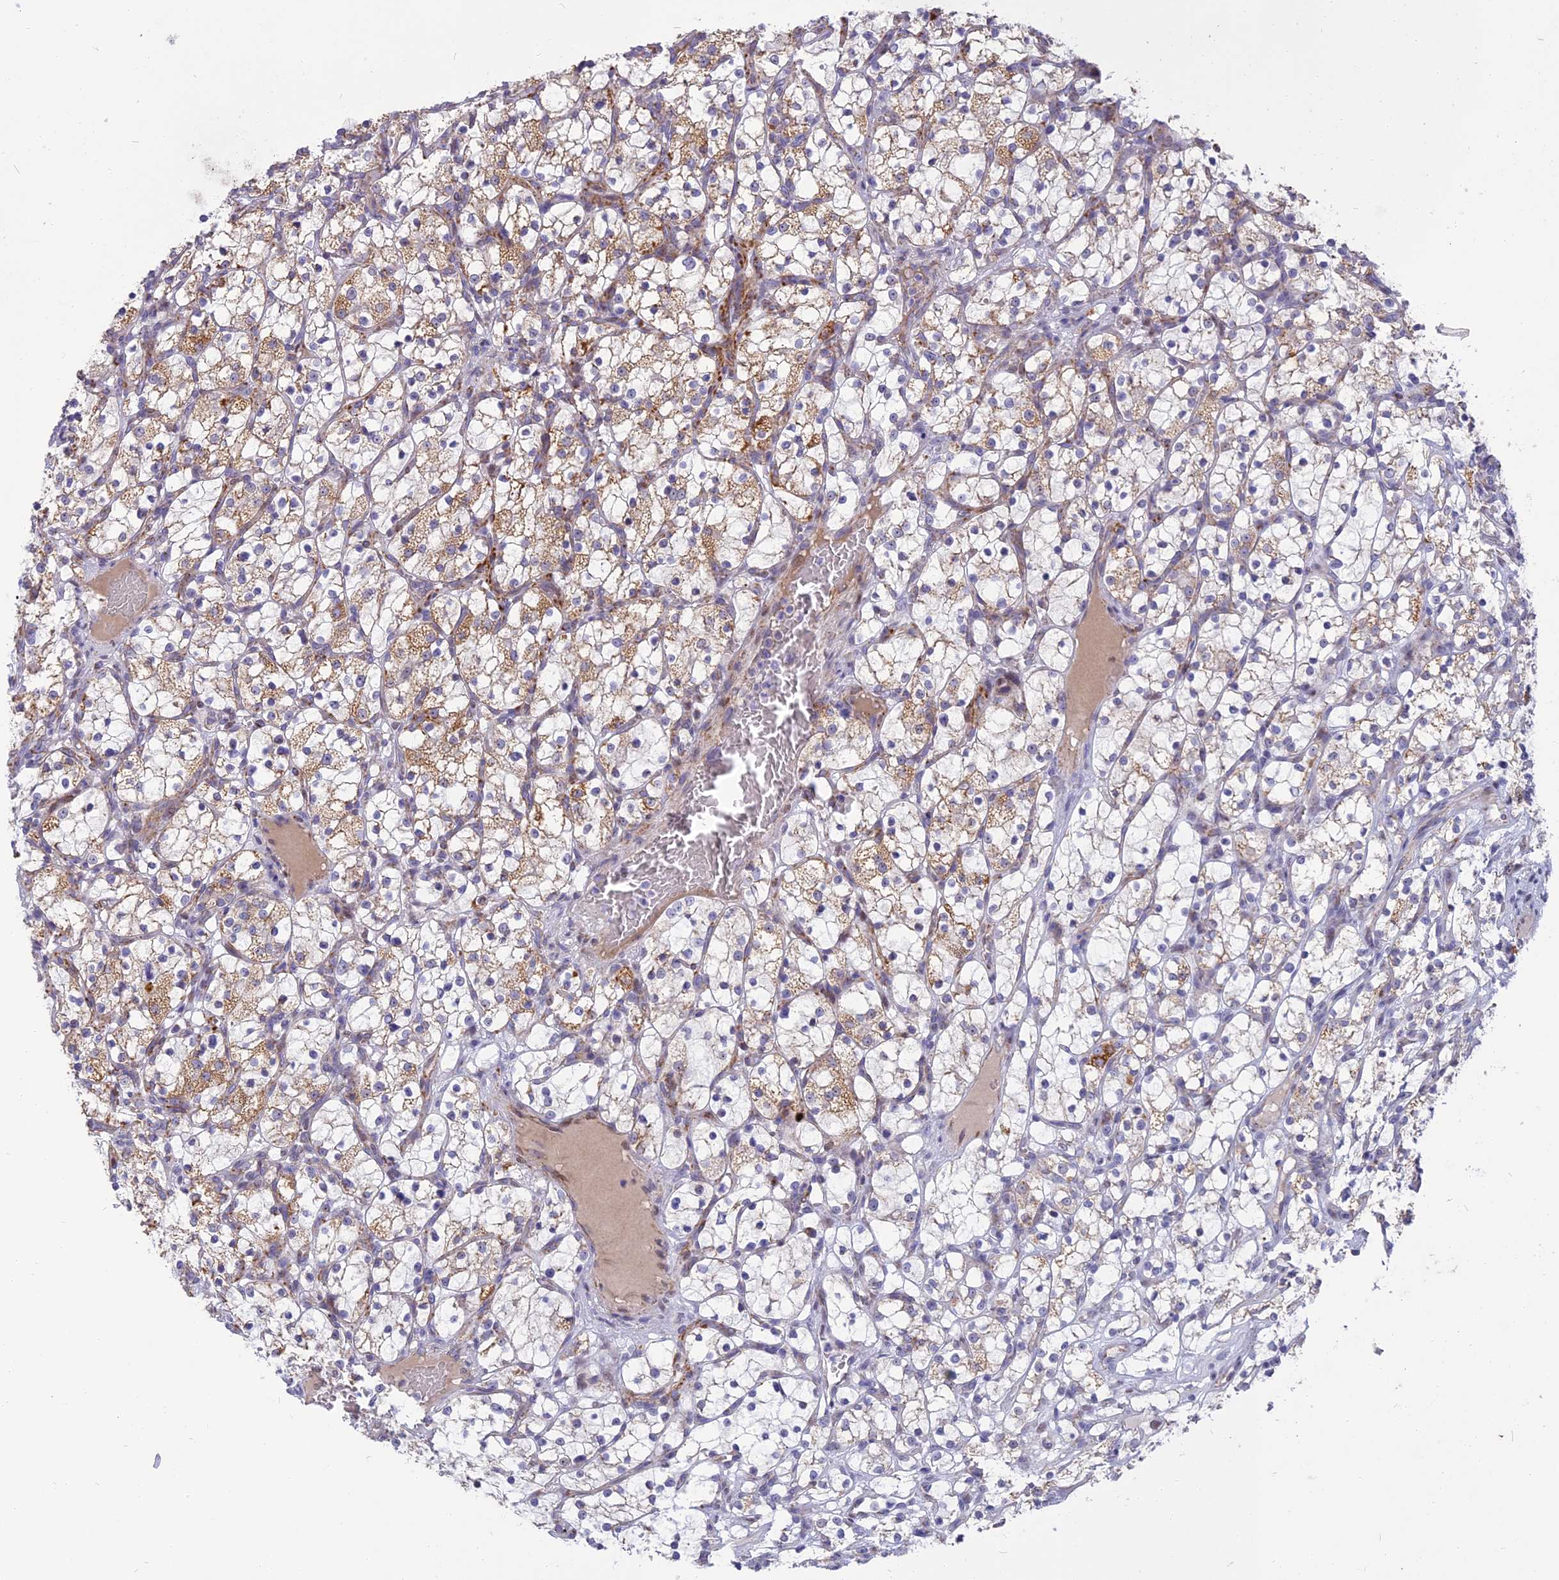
{"staining": {"intensity": "moderate", "quantity": "<25%", "location": "cytoplasmic/membranous"}, "tissue": "renal cancer", "cell_type": "Tumor cells", "image_type": "cancer", "snomed": [{"axis": "morphology", "description": "Adenocarcinoma, NOS"}, {"axis": "topography", "description": "Kidney"}], "caption": "Tumor cells display moderate cytoplasmic/membranous positivity in about <25% of cells in renal adenocarcinoma.", "gene": "DTWD1", "patient": {"sex": "female", "age": 69}}